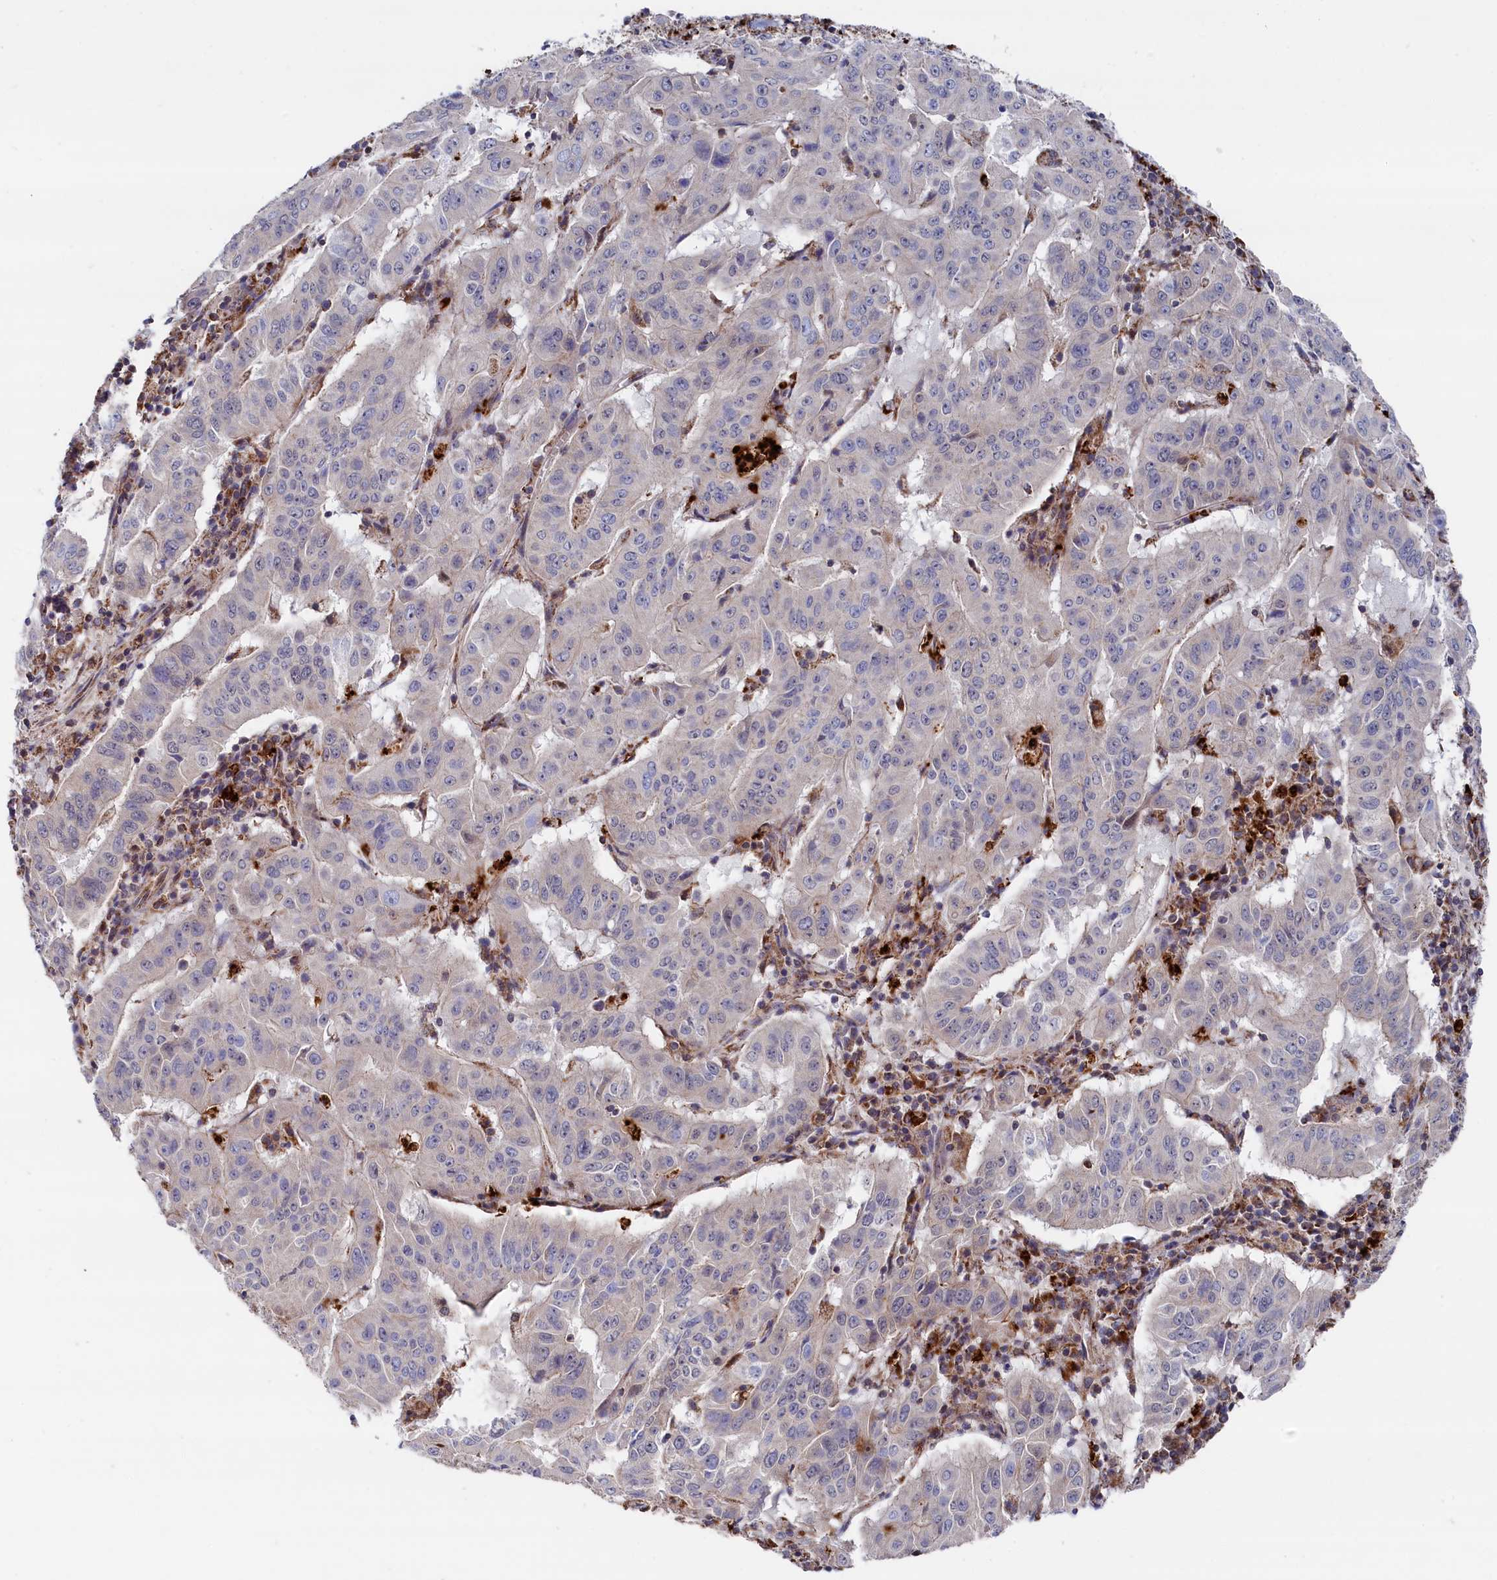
{"staining": {"intensity": "negative", "quantity": "none", "location": "none"}, "tissue": "pancreatic cancer", "cell_type": "Tumor cells", "image_type": "cancer", "snomed": [{"axis": "morphology", "description": "Adenocarcinoma, NOS"}, {"axis": "topography", "description": "Pancreas"}], "caption": "IHC photomicrograph of human pancreatic cancer stained for a protein (brown), which demonstrates no expression in tumor cells.", "gene": "CHCHD1", "patient": {"sex": "male", "age": 63}}